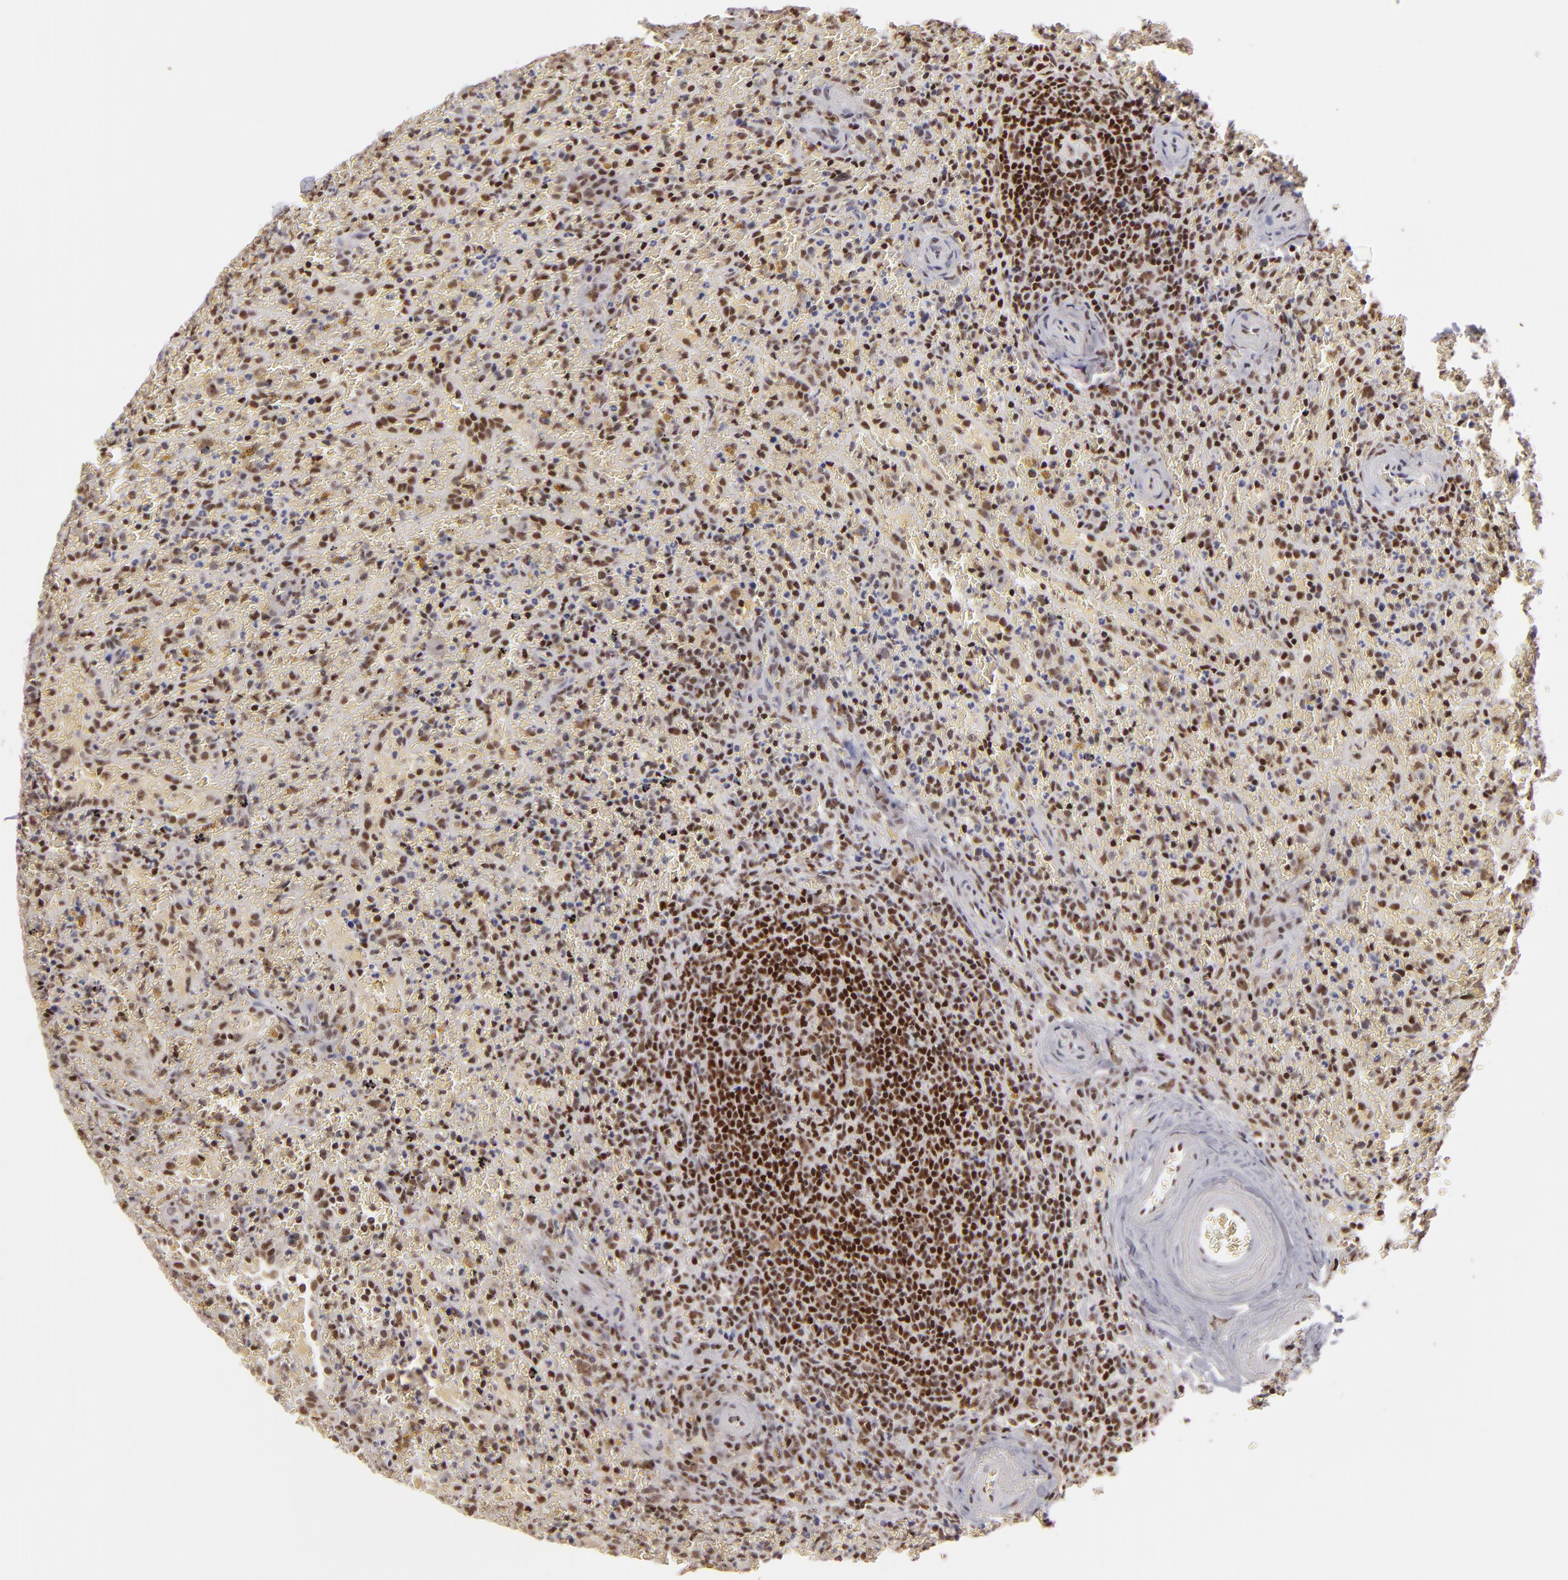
{"staining": {"intensity": "moderate", "quantity": ">75%", "location": "nuclear"}, "tissue": "lymphoma", "cell_type": "Tumor cells", "image_type": "cancer", "snomed": [{"axis": "morphology", "description": "Malignant lymphoma, non-Hodgkin's type, High grade"}, {"axis": "topography", "description": "Spleen"}, {"axis": "topography", "description": "Lymph node"}], "caption": "Lymphoma tissue reveals moderate nuclear expression in approximately >75% of tumor cells (DAB (3,3'-diaminobenzidine) IHC with brightfield microscopy, high magnification).", "gene": "DAXX", "patient": {"sex": "female", "age": 70}}